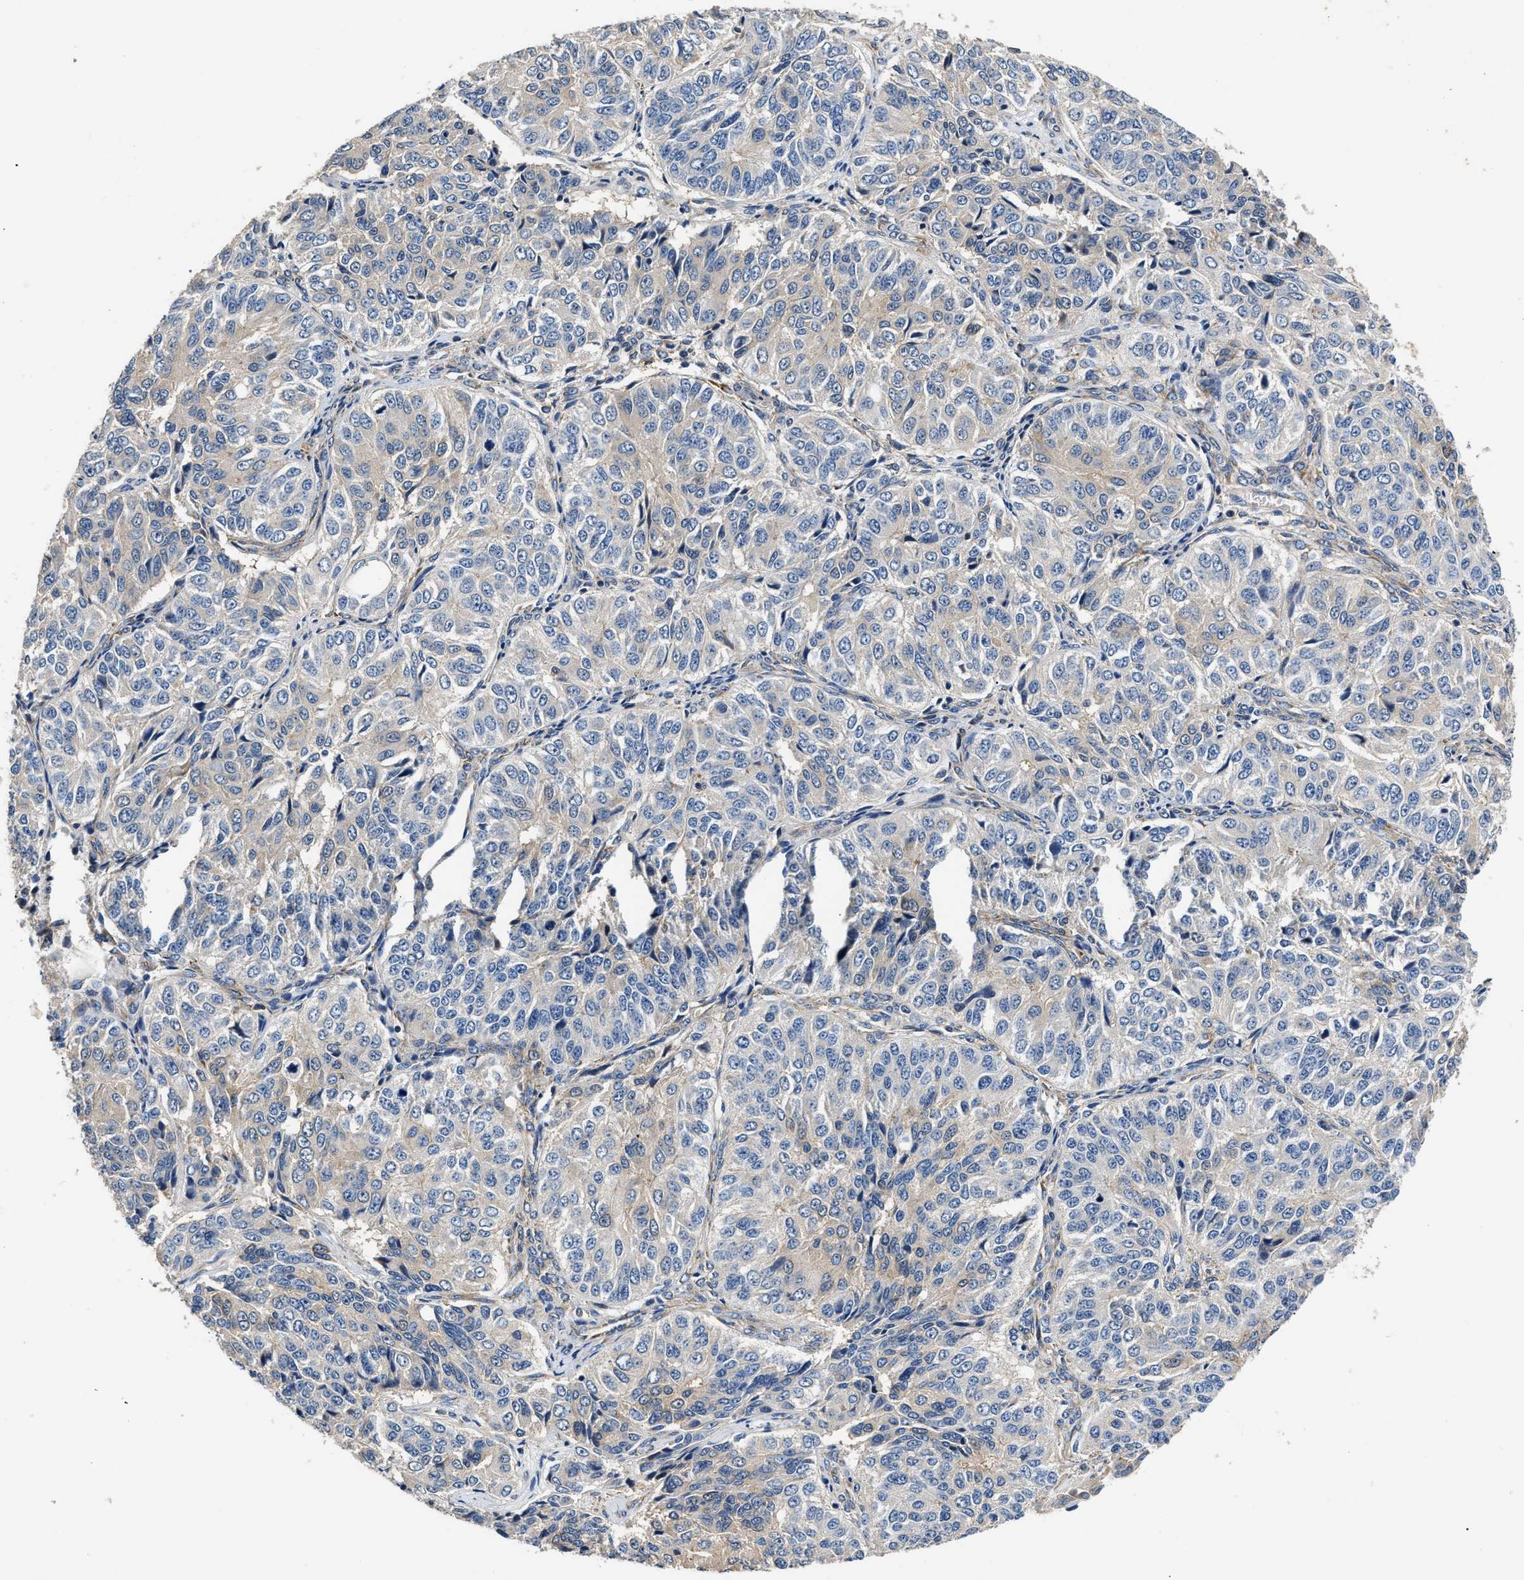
{"staining": {"intensity": "negative", "quantity": "none", "location": "none"}, "tissue": "ovarian cancer", "cell_type": "Tumor cells", "image_type": "cancer", "snomed": [{"axis": "morphology", "description": "Carcinoma, endometroid"}, {"axis": "topography", "description": "Ovary"}], "caption": "Tumor cells show no significant protein positivity in ovarian cancer (endometroid carcinoma).", "gene": "TEX2", "patient": {"sex": "female", "age": 51}}